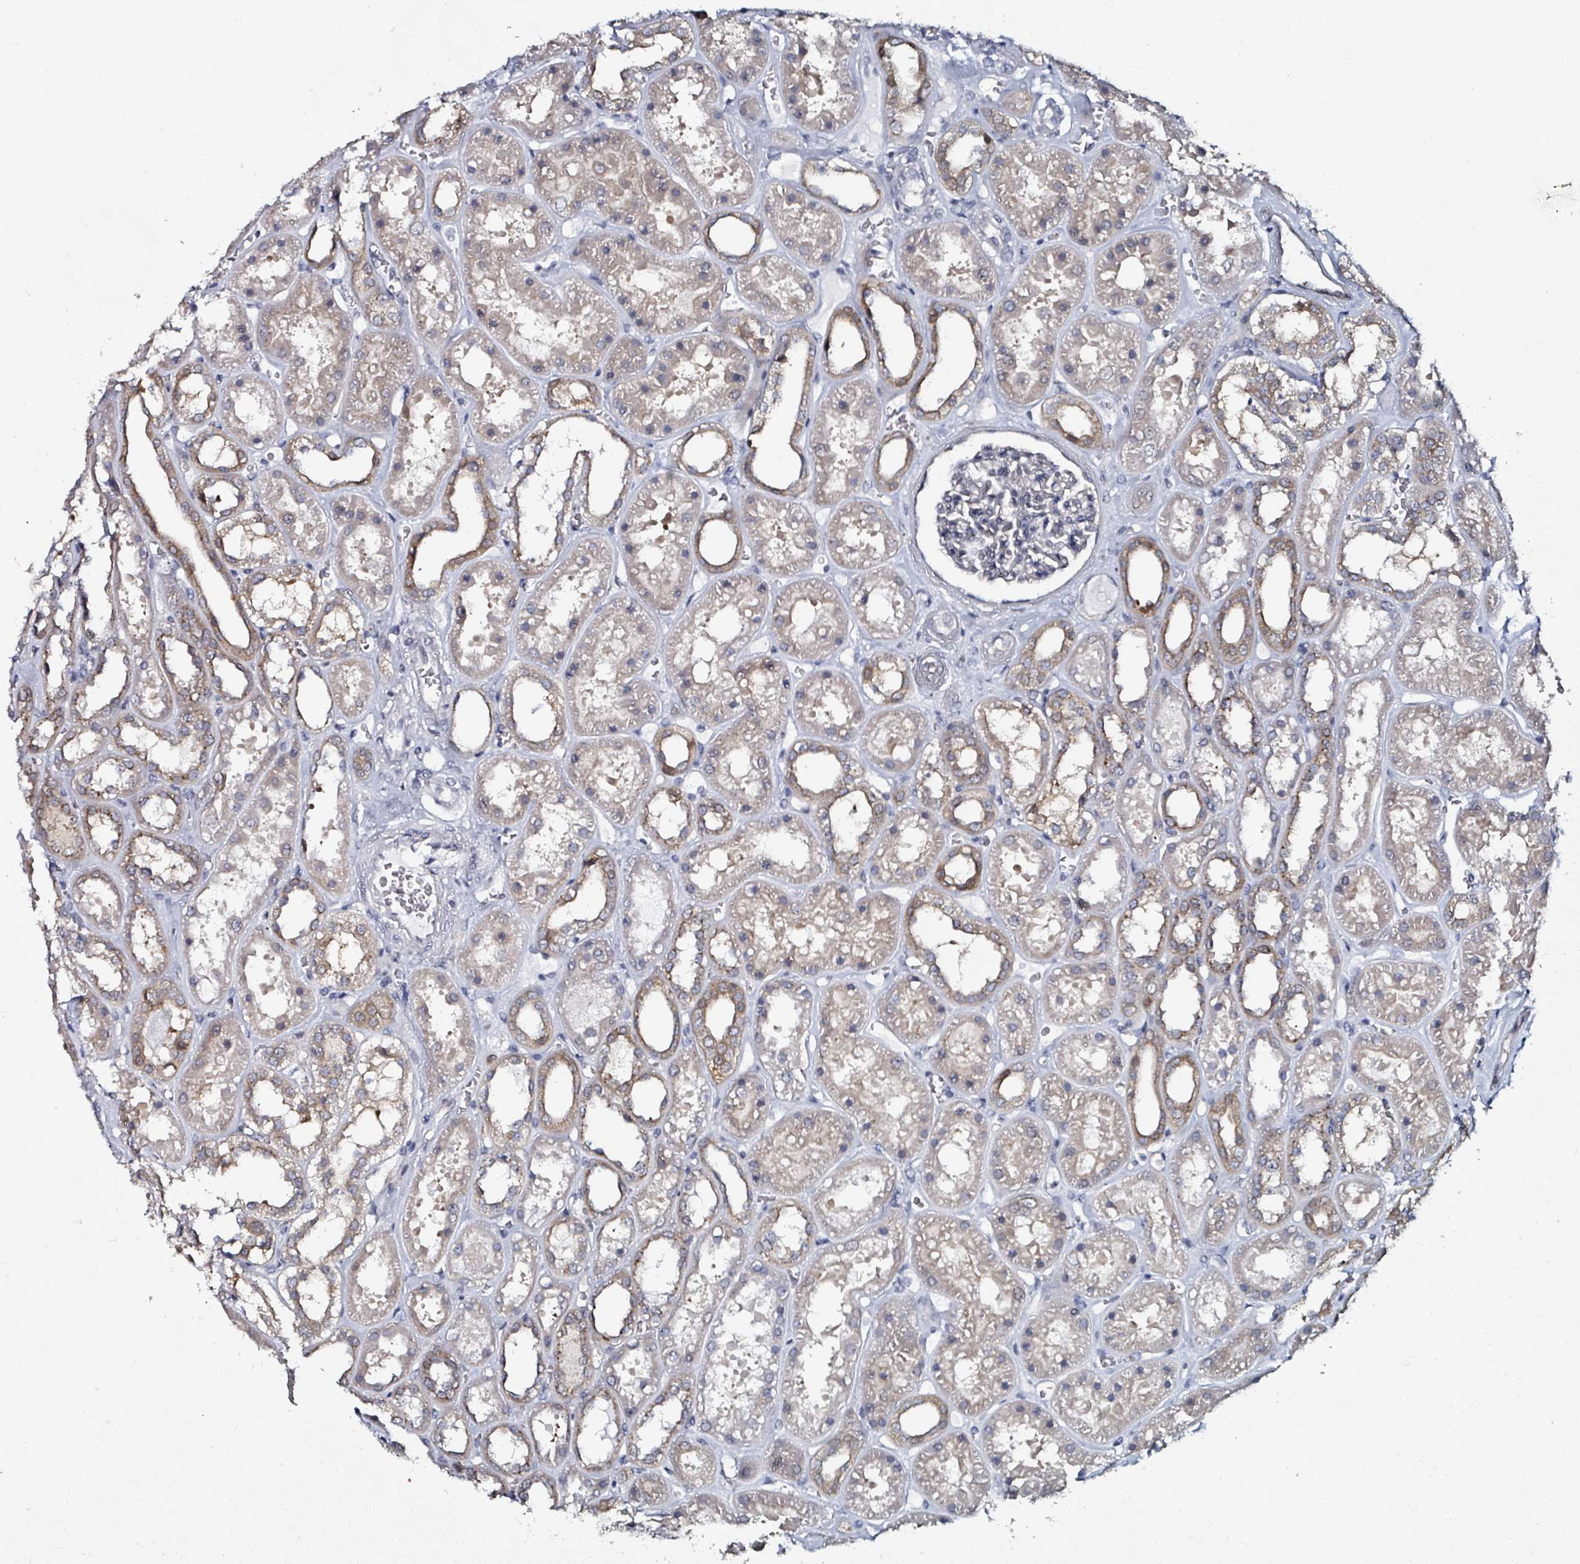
{"staining": {"intensity": "negative", "quantity": "none", "location": "none"}, "tissue": "kidney", "cell_type": "Cells in glomeruli", "image_type": "normal", "snomed": [{"axis": "morphology", "description": "Normal tissue, NOS"}, {"axis": "topography", "description": "Kidney"}], "caption": "Photomicrograph shows no protein staining in cells in glomeruli of unremarkable kidney.", "gene": "B3GAT3", "patient": {"sex": "female", "age": 41}}